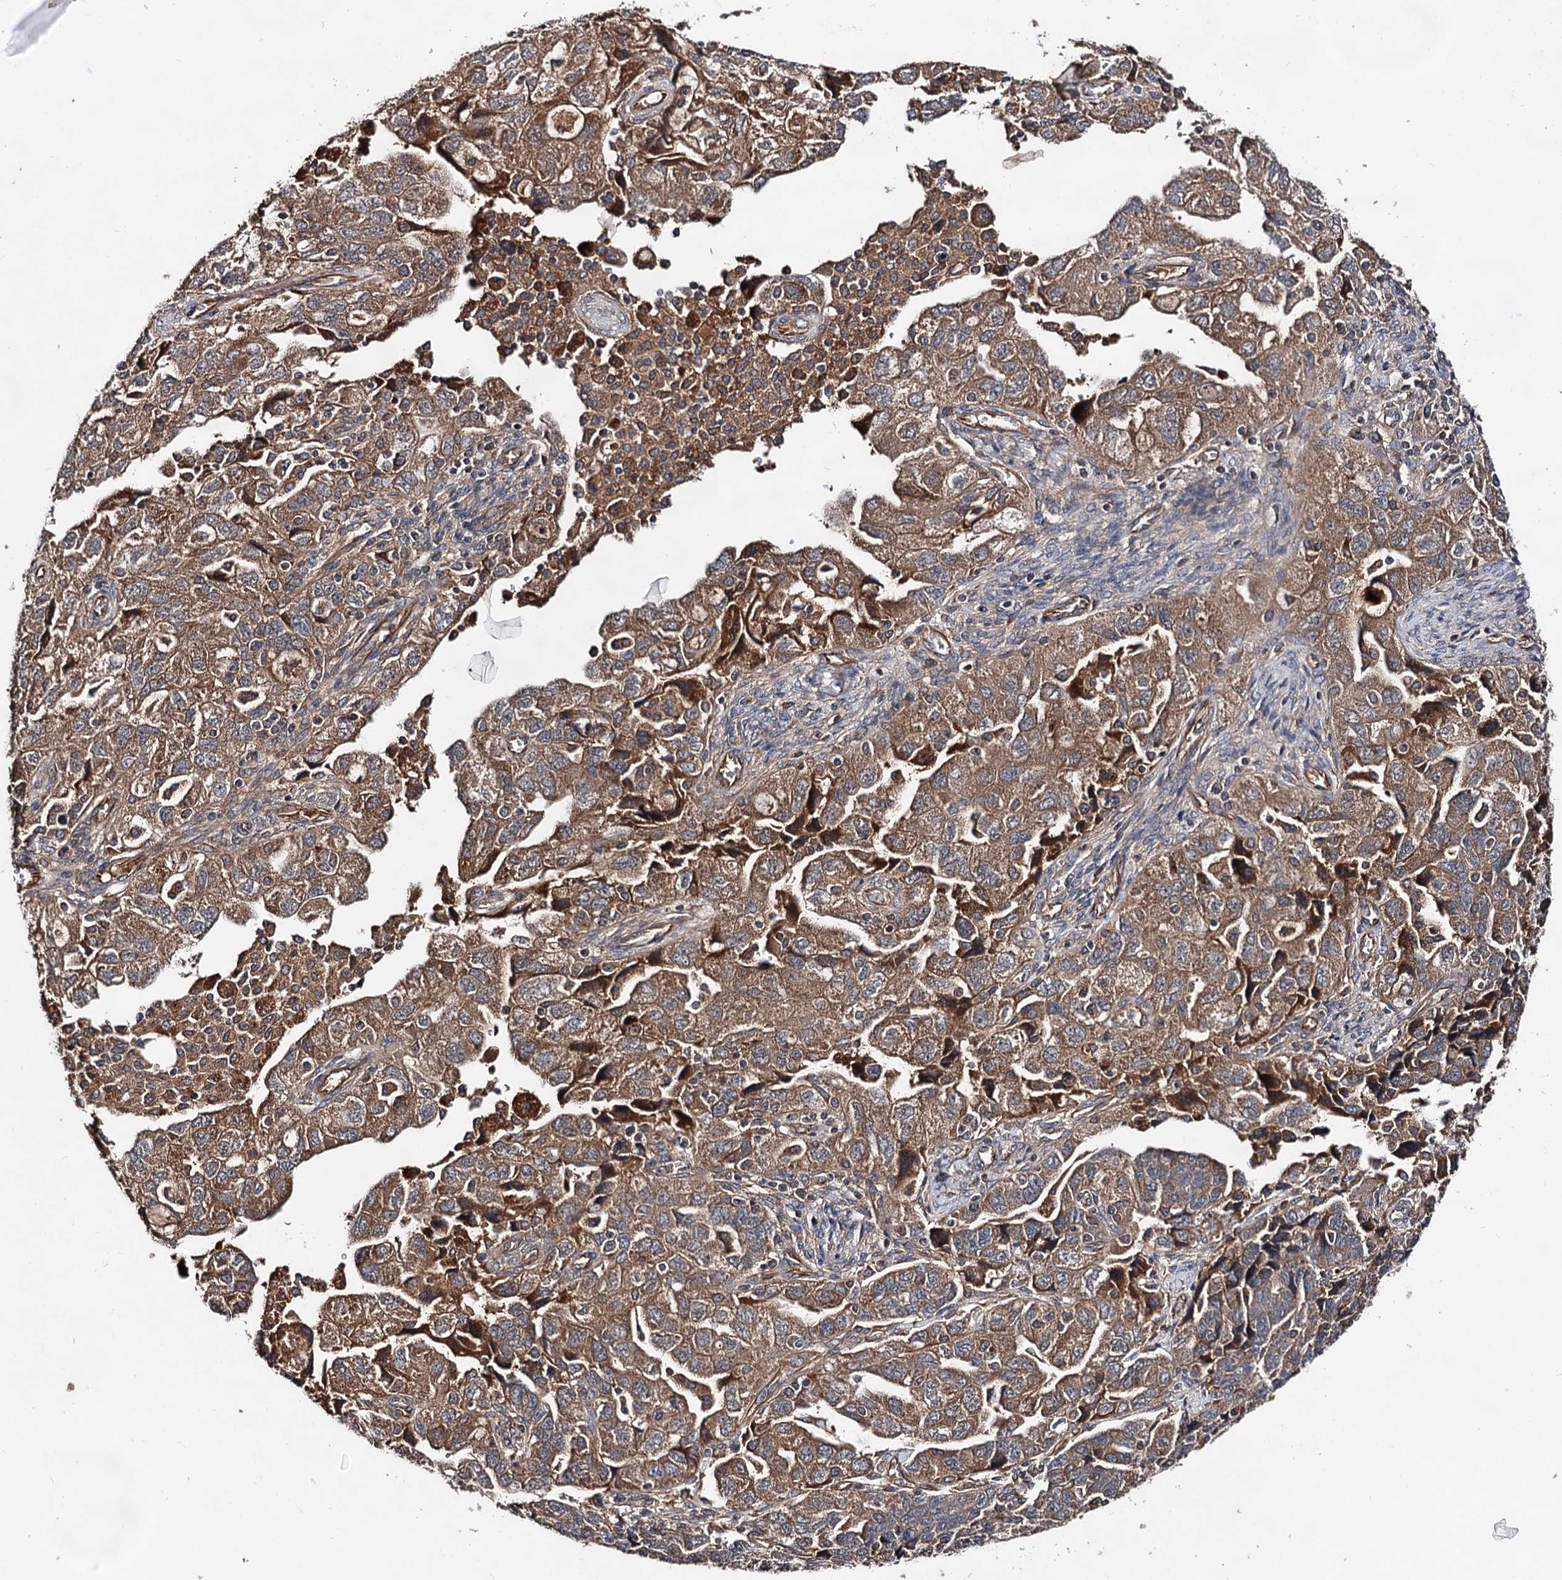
{"staining": {"intensity": "moderate", "quantity": ">75%", "location": "cytoplasmic/membranous"}, "tissue": "ovarian cancer", "cell_type": "Tumor cells", "image_type": "cancer", "snomed": [{"axis": "morphology", "description": "Carcinoma, NOS"}, {"axis": "morphology", "description": "Cystadenocarcinoma, serous, NOS"}, {"axis": "topography", "description": "Ovary"}], "caption": "Immunohistochemical staining of human carcinoma (ovarian) displays medium levels of moderate cytoplasmic/membranous protein positivity in about >75% of tumor cells.", "gene": "TEX9", "patient": {"sex": "female", "age": 69}}